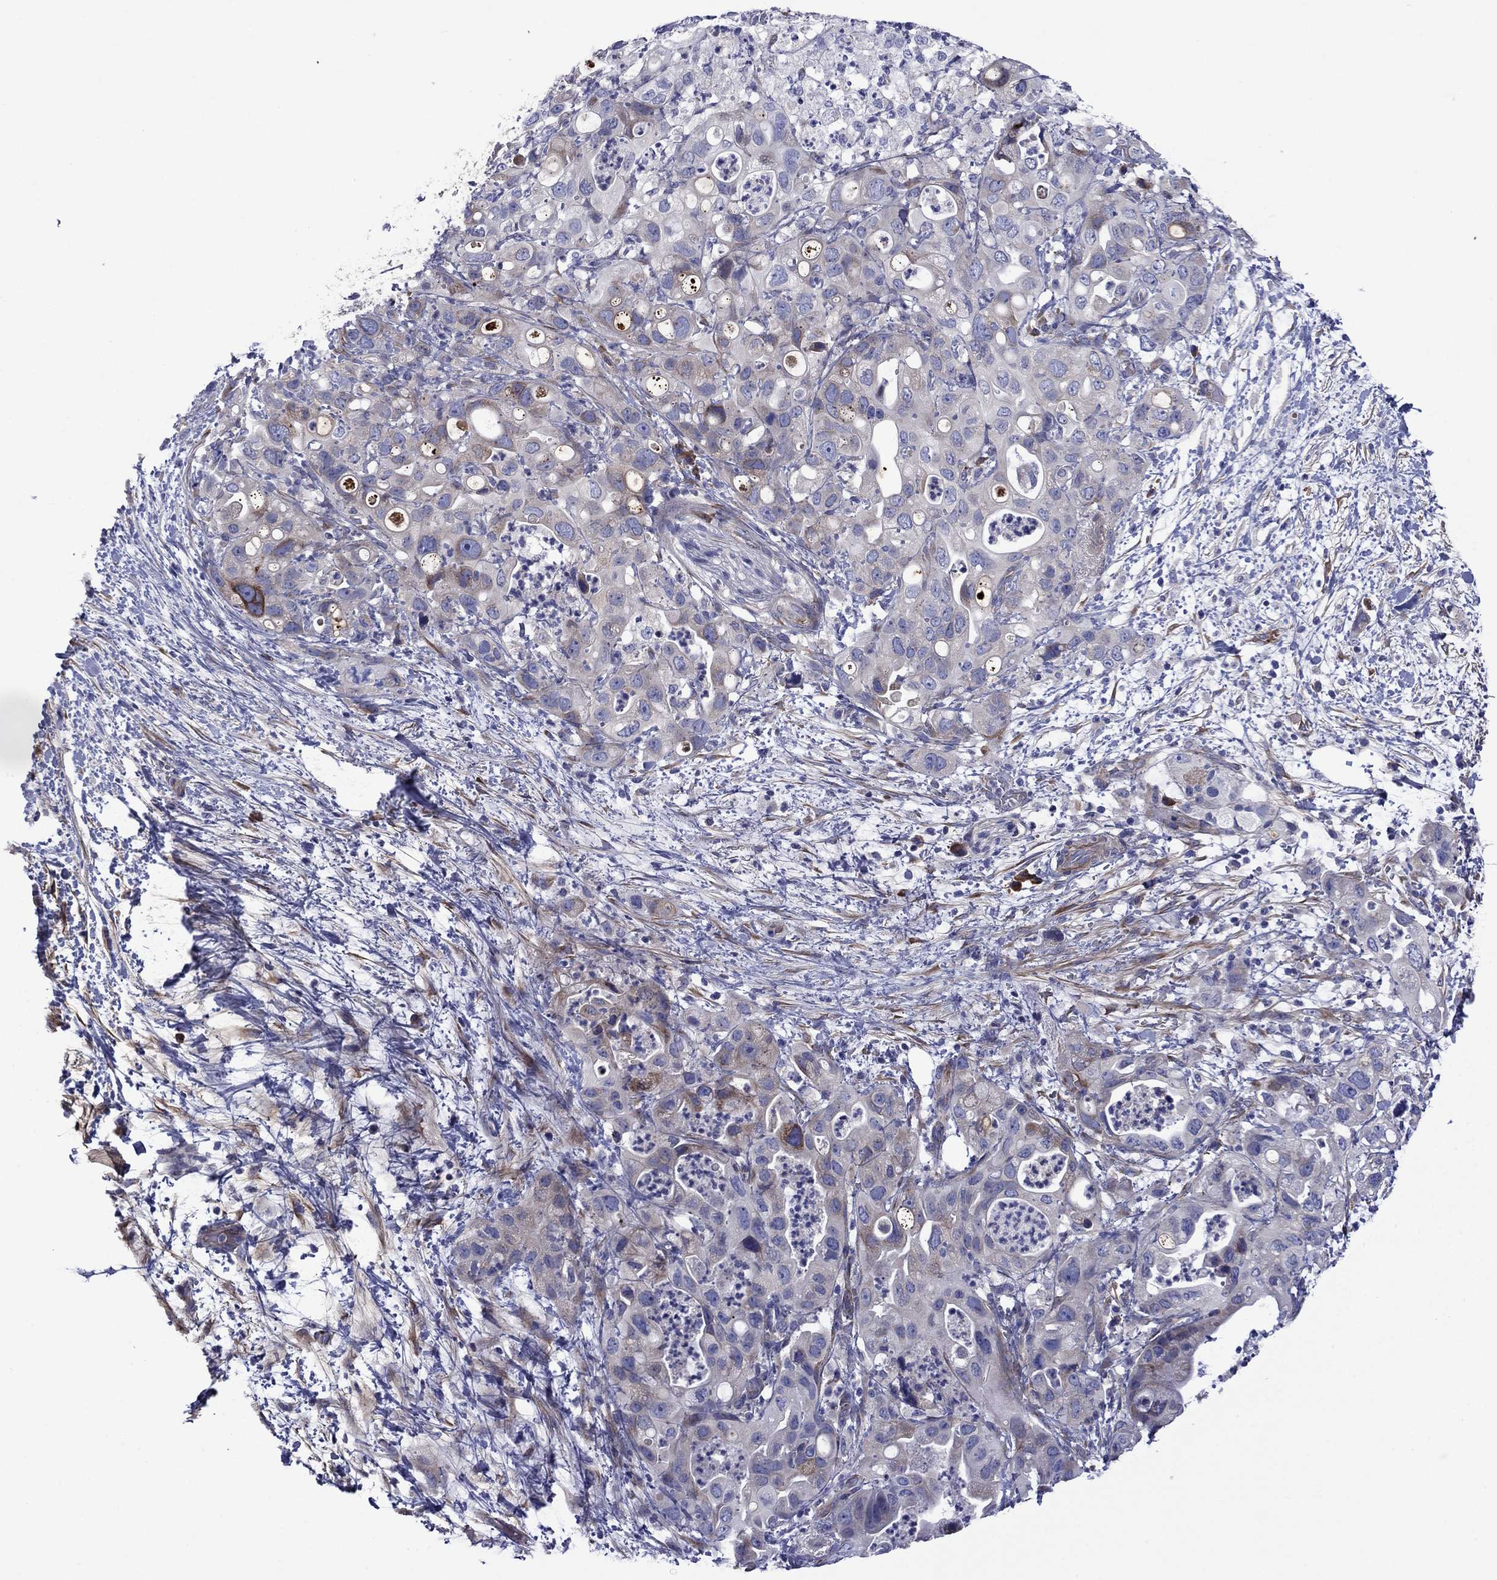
{"staining": {"intensity": "negative", "quantity": "none", "location": "none"}, "tissue": "pancreatic cancer", "cell_type": "Tumor cells", "image_type": "cancer", "snomed": [{"axis": "morphology", "description": "Adenocarcinoma, NOS"}, {"axis": "topography", "description": "Pancreas"}], "caption": "Immunohistochemistry image of adenocarcinoma (pancreatic) stained for a protein (brown), which shows no expression in tumor cells.", "gene": "HSPG2", "patient": {"sex": "female", "age": 72}}